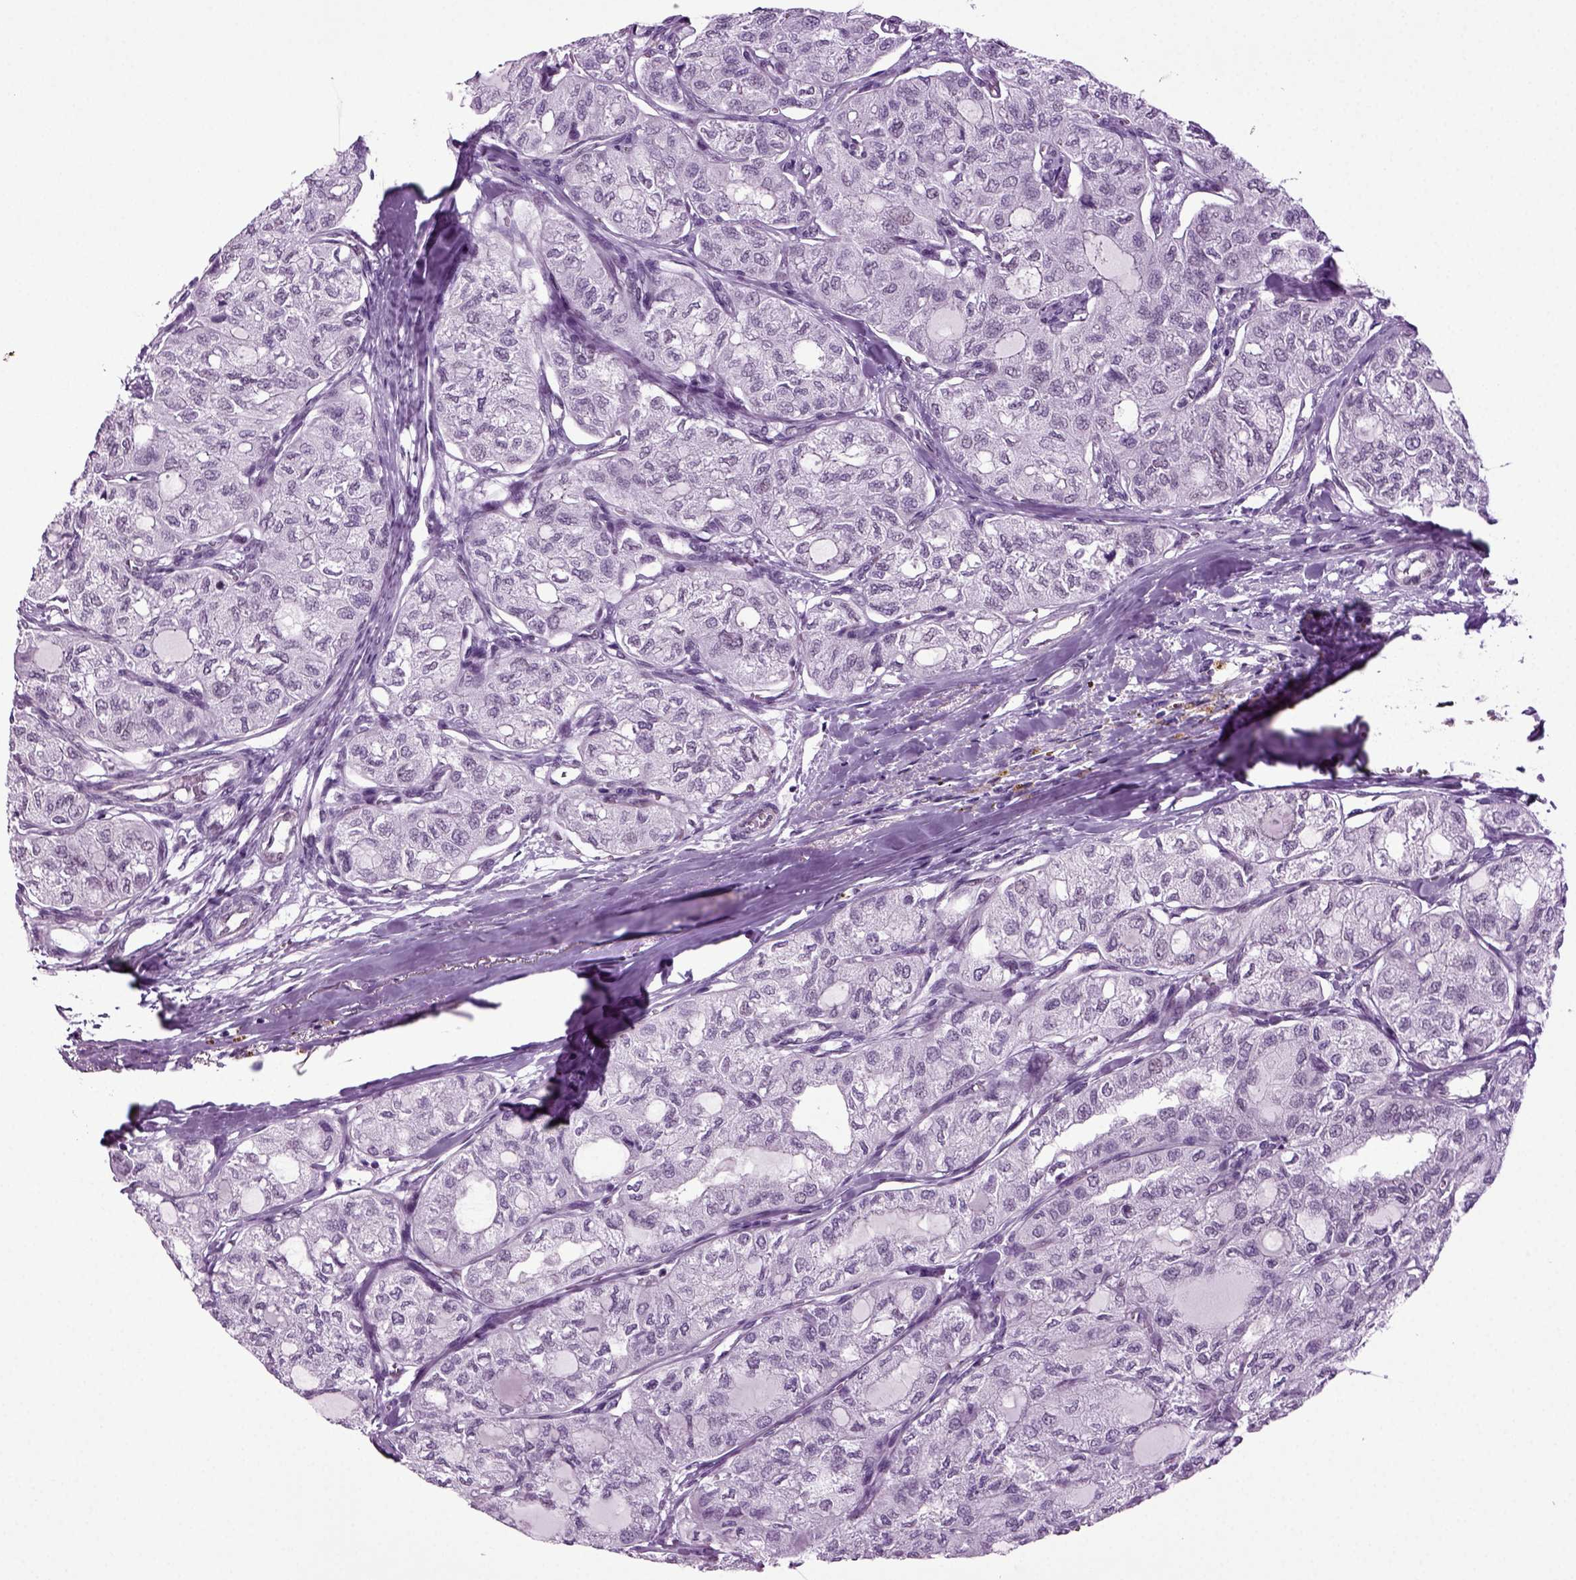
{"staining": {"intensity": "negative", "quantity": "none", "location": "none"}, "tissue": "thyroid cancer", "cell_type": "Tumor cells", "image_type": "cancer", "snomed": [{"axis": "morphology", "description": "Follicular adenoma carcinoma, NOS"}, {"axis": "topography", "description": "Thyroid gland"}], "caption": "Thyroid cancer (follicular adenoma carcinoma) was stained to show a protein in brown. There is no significant expression in tumor cells. (DAB immunohistochemistry (IHC) with hematoxylin counter stain).", "gene": "RFX3", "patient": {"sex": "male", "age": 75}}